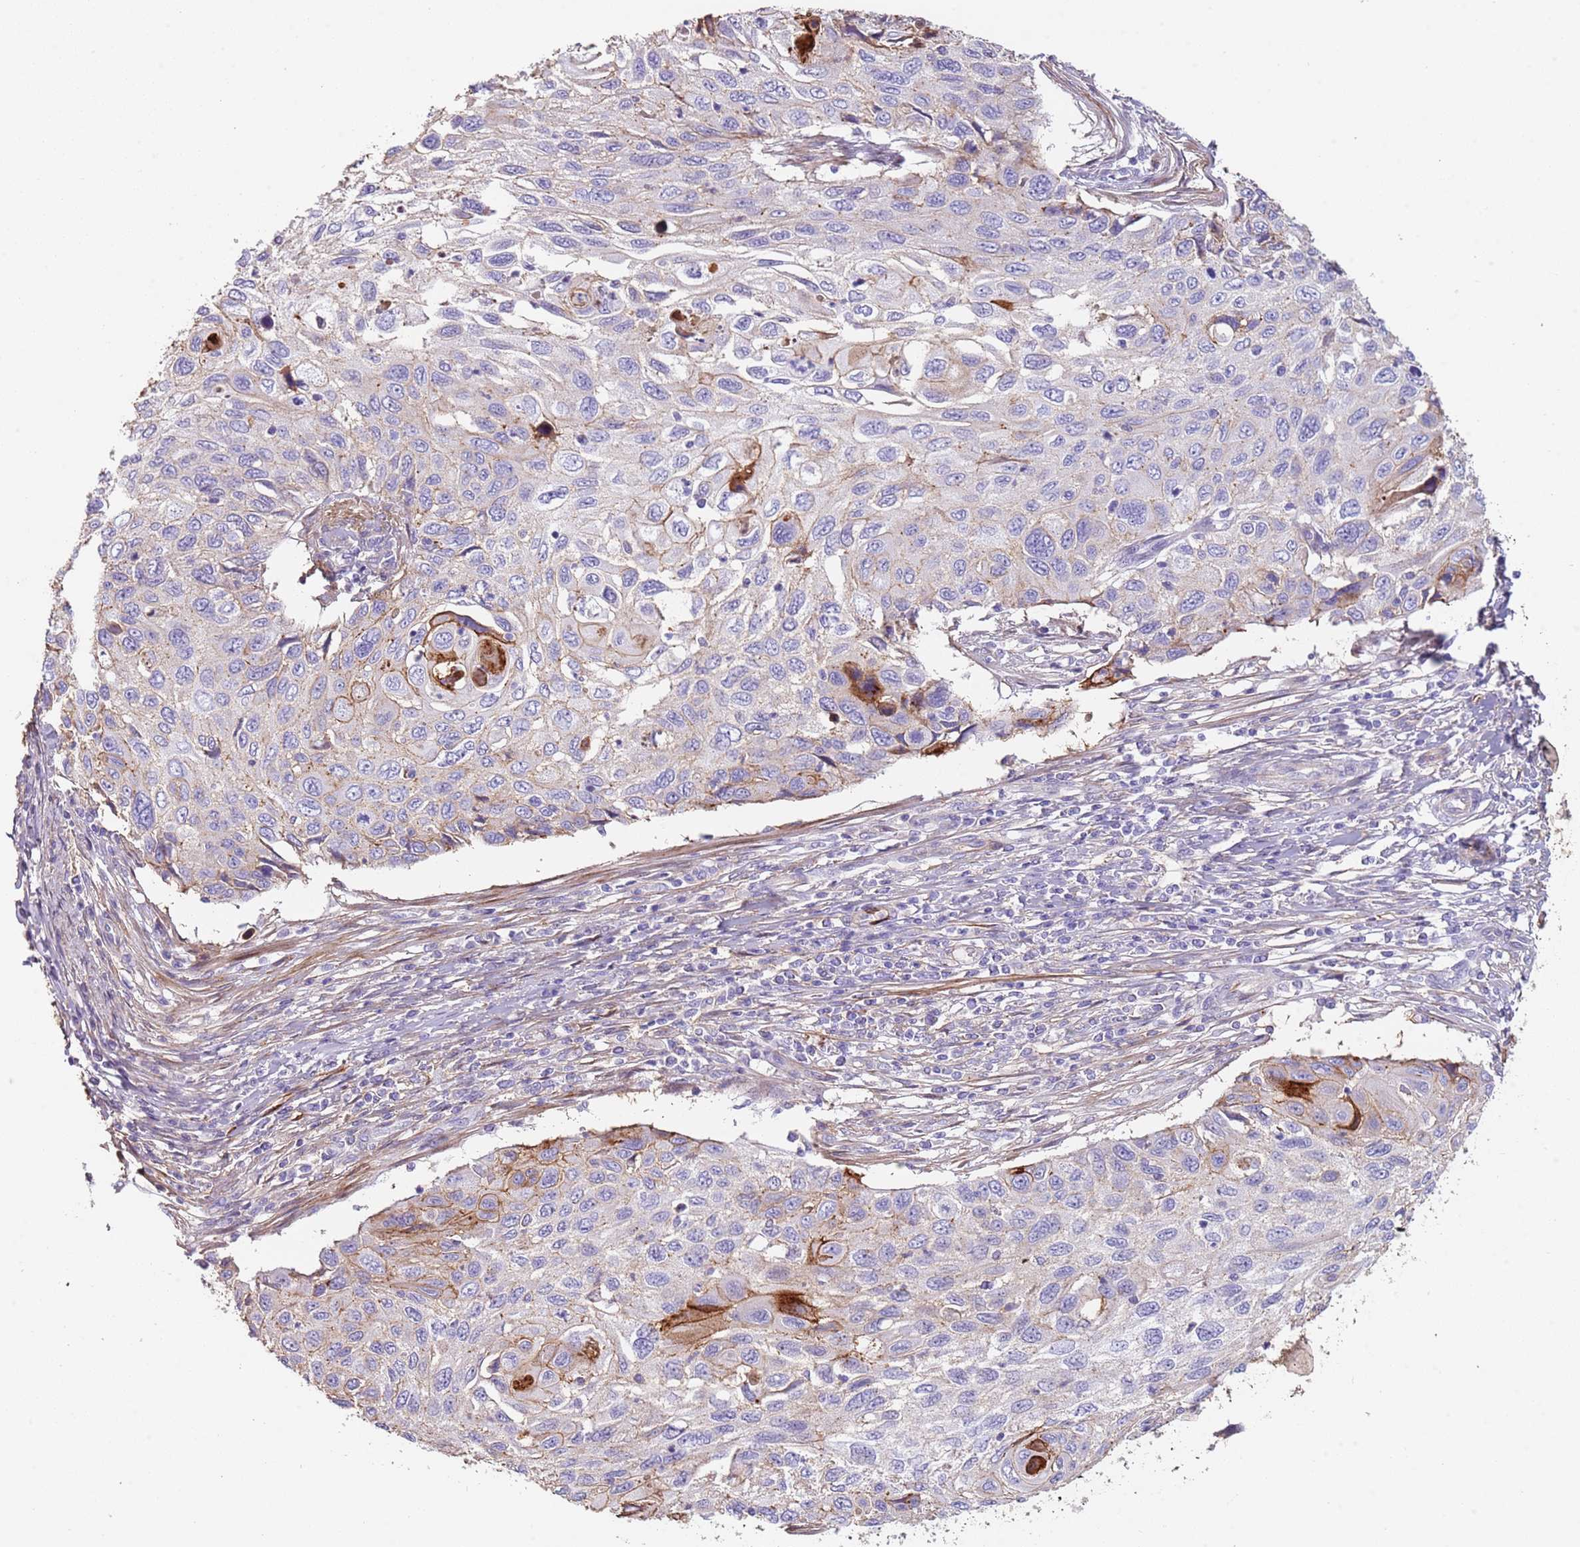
{"staining": {"intensity": "moderate", "quantity": "<25%", "location": "cytoplasmic/membranous"}, "tissue": "cervical cancer", "cell_type": "Tumor cells", "image_type": "cancer", "snomed": [{"axis": "morphology", "description": "Squamous cell carcinoma, NOS"}, {"axis": "topography", "description": "Cervix"}], "caption": "Immunohistochemistry photomicrograph of human squamous cell carcinoma (cervical) stained for a protein (brown), which displays low levels of moderate cytoplasmic/membranous positivity in approximately <25% of tumor cells.", "gene": "NBPF3", "patient": {"sex": "female", "age": 70}}